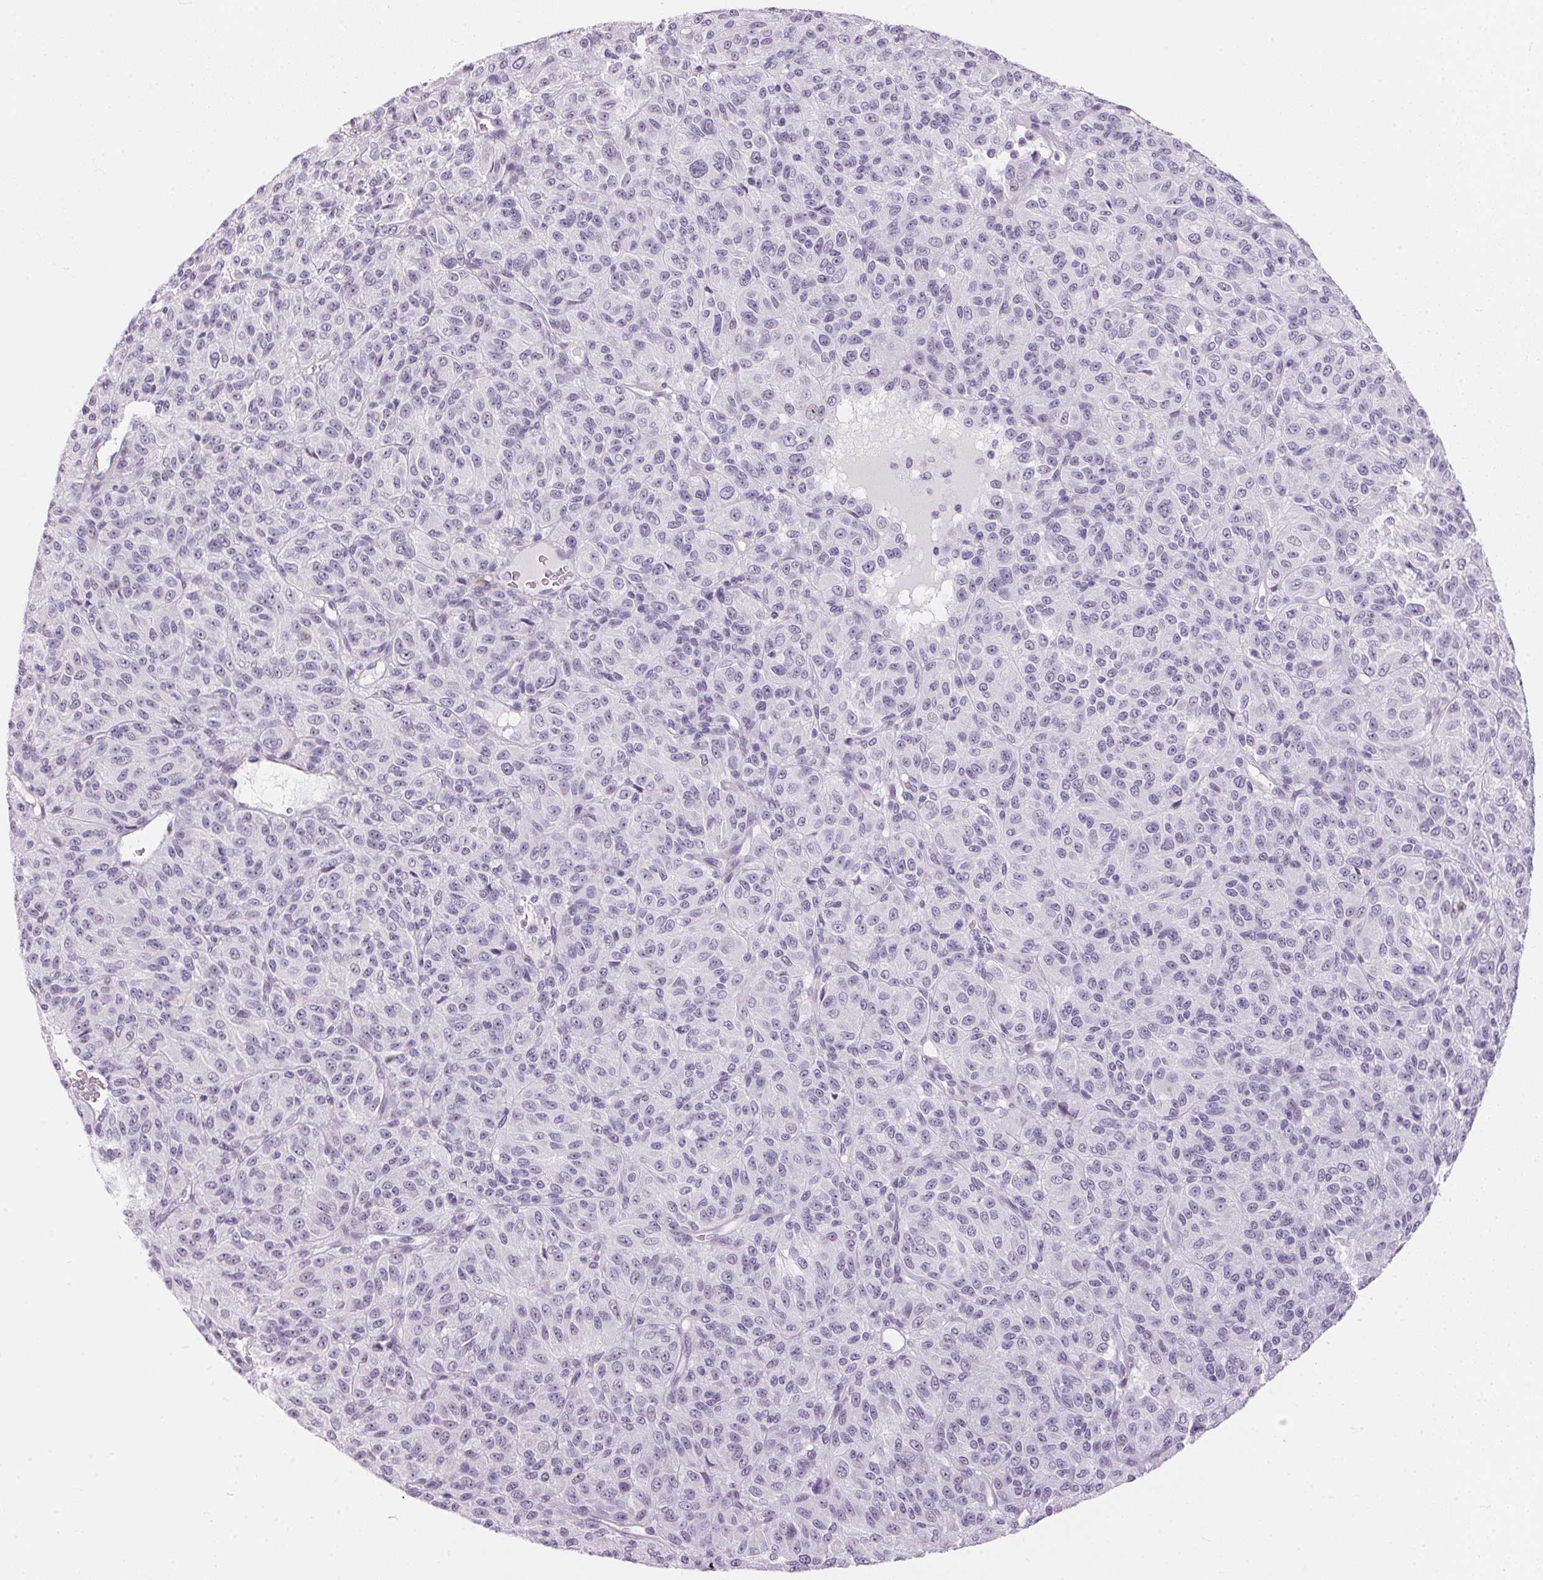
{"staining": {"intensity": "negative", "quantity": "none", "location": "none"}, "tissue": "melanoma", "cell_type": "Tumor cells", "image_type": "cancer", "snomed": [{"axis": "morphology", "description": "Malignant melanoma, Metastatic site"}, {"axis": "topography", "description": "Brain"}], "caption": "DAB immunohistochemical staining of human melanoma displays no significant expression in tumor cells.", "gene": "CADPS", "patient": {"sex": "female", "age": 56}}